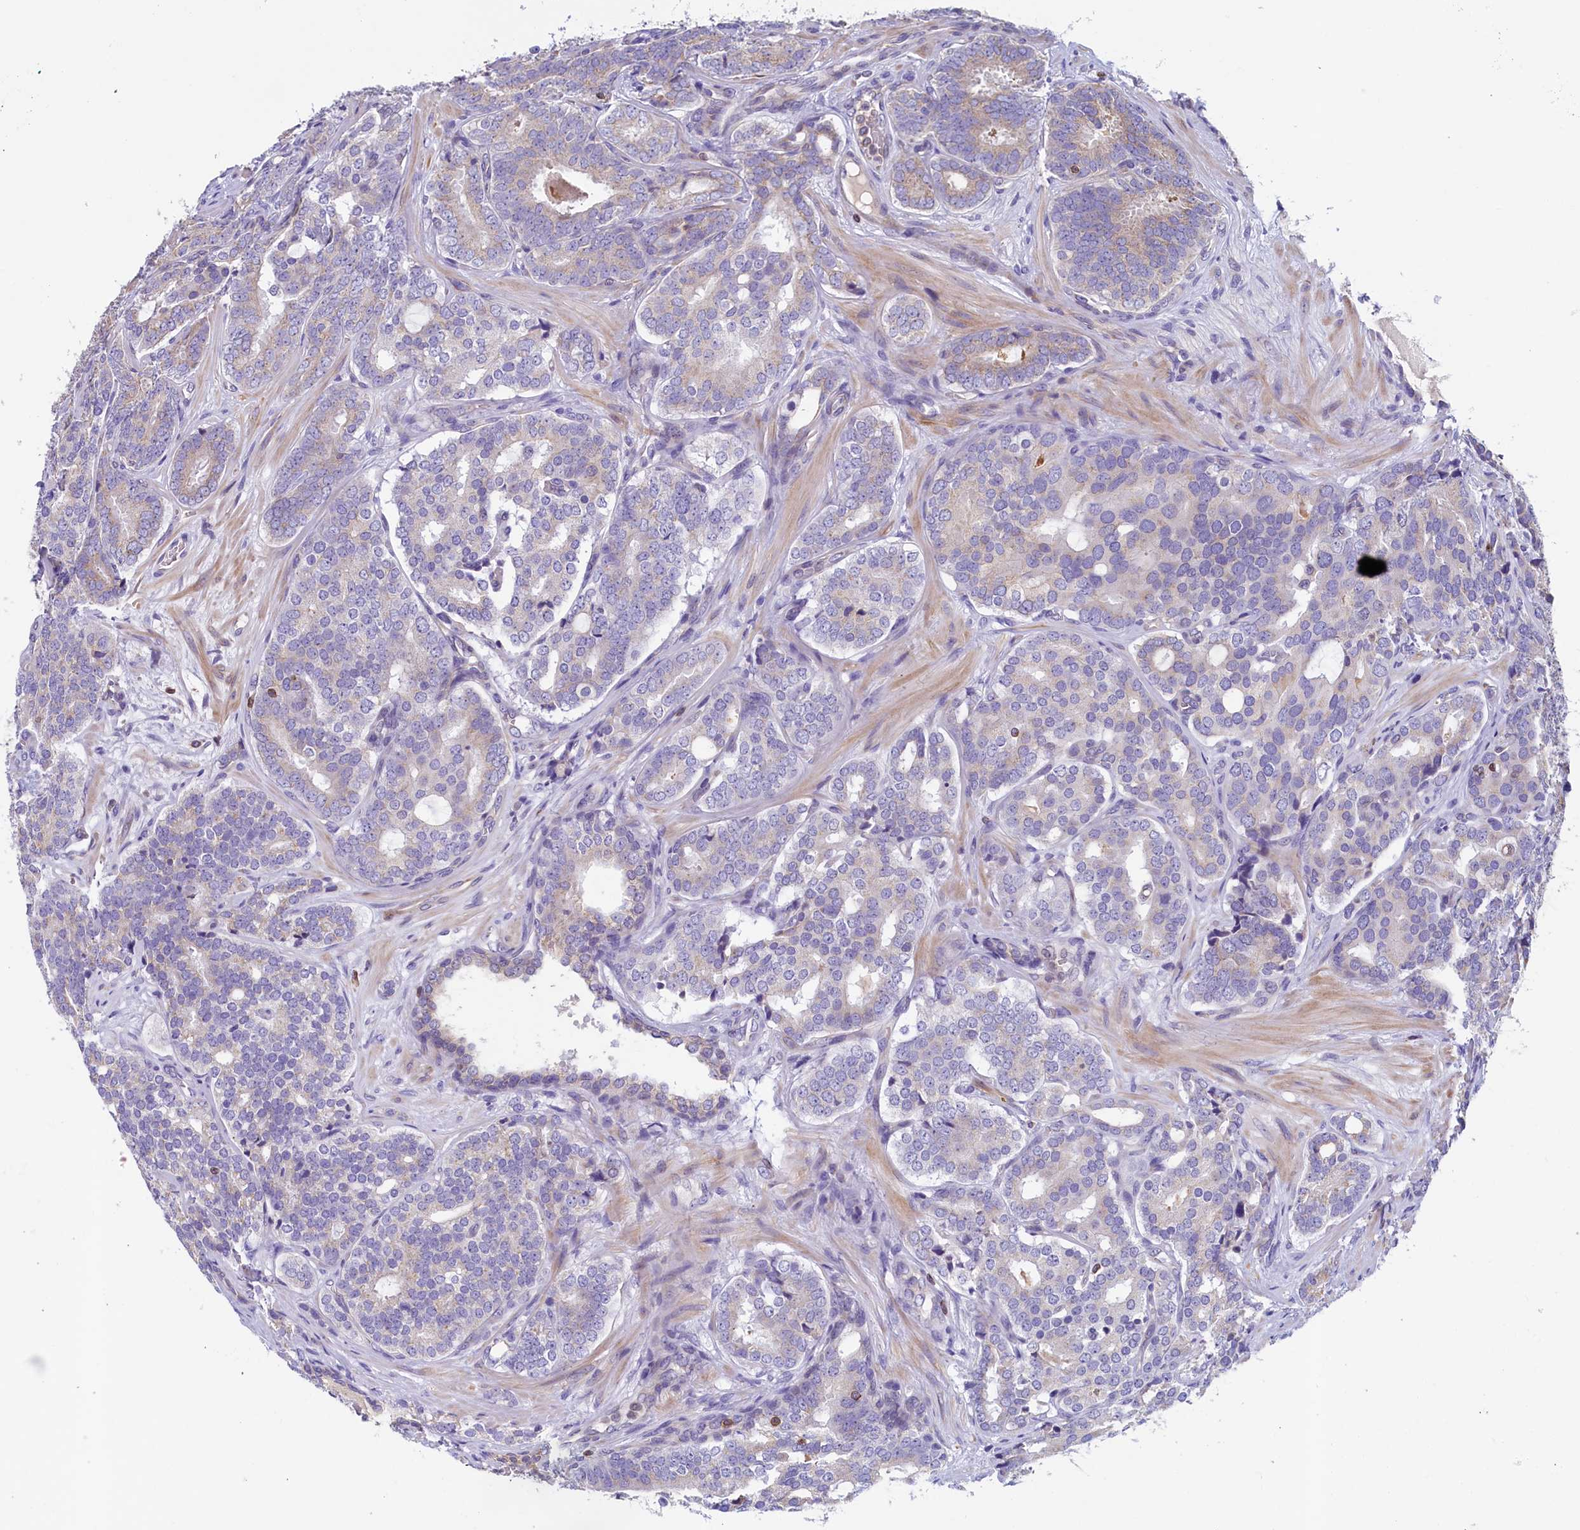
{"staining": {"intensity": "weak", "quantity": "<25%", "location": "cytoplasmic/membranous"}, "tissue": "prostate cancer", "cell_type": "Tumor cells", "image_type": "cancer", "snomed": [{"axis": "morphology", "description": "Adenocarcinoma, High grade"}, {"axis": "topography", "description": "Prostate"}], "caption": "Prostate cancer (adenocarcinoma (high-grade)) was stained to show a protein in brown. There is no significant expression in tumor cells. Brightfield microscopy of IHC stained with DAB (brown) and hematoxylin (blue), captured at high magnification.", "gene": "TRAF3IP3", "patient": {"sex": "male", "age": 63}}